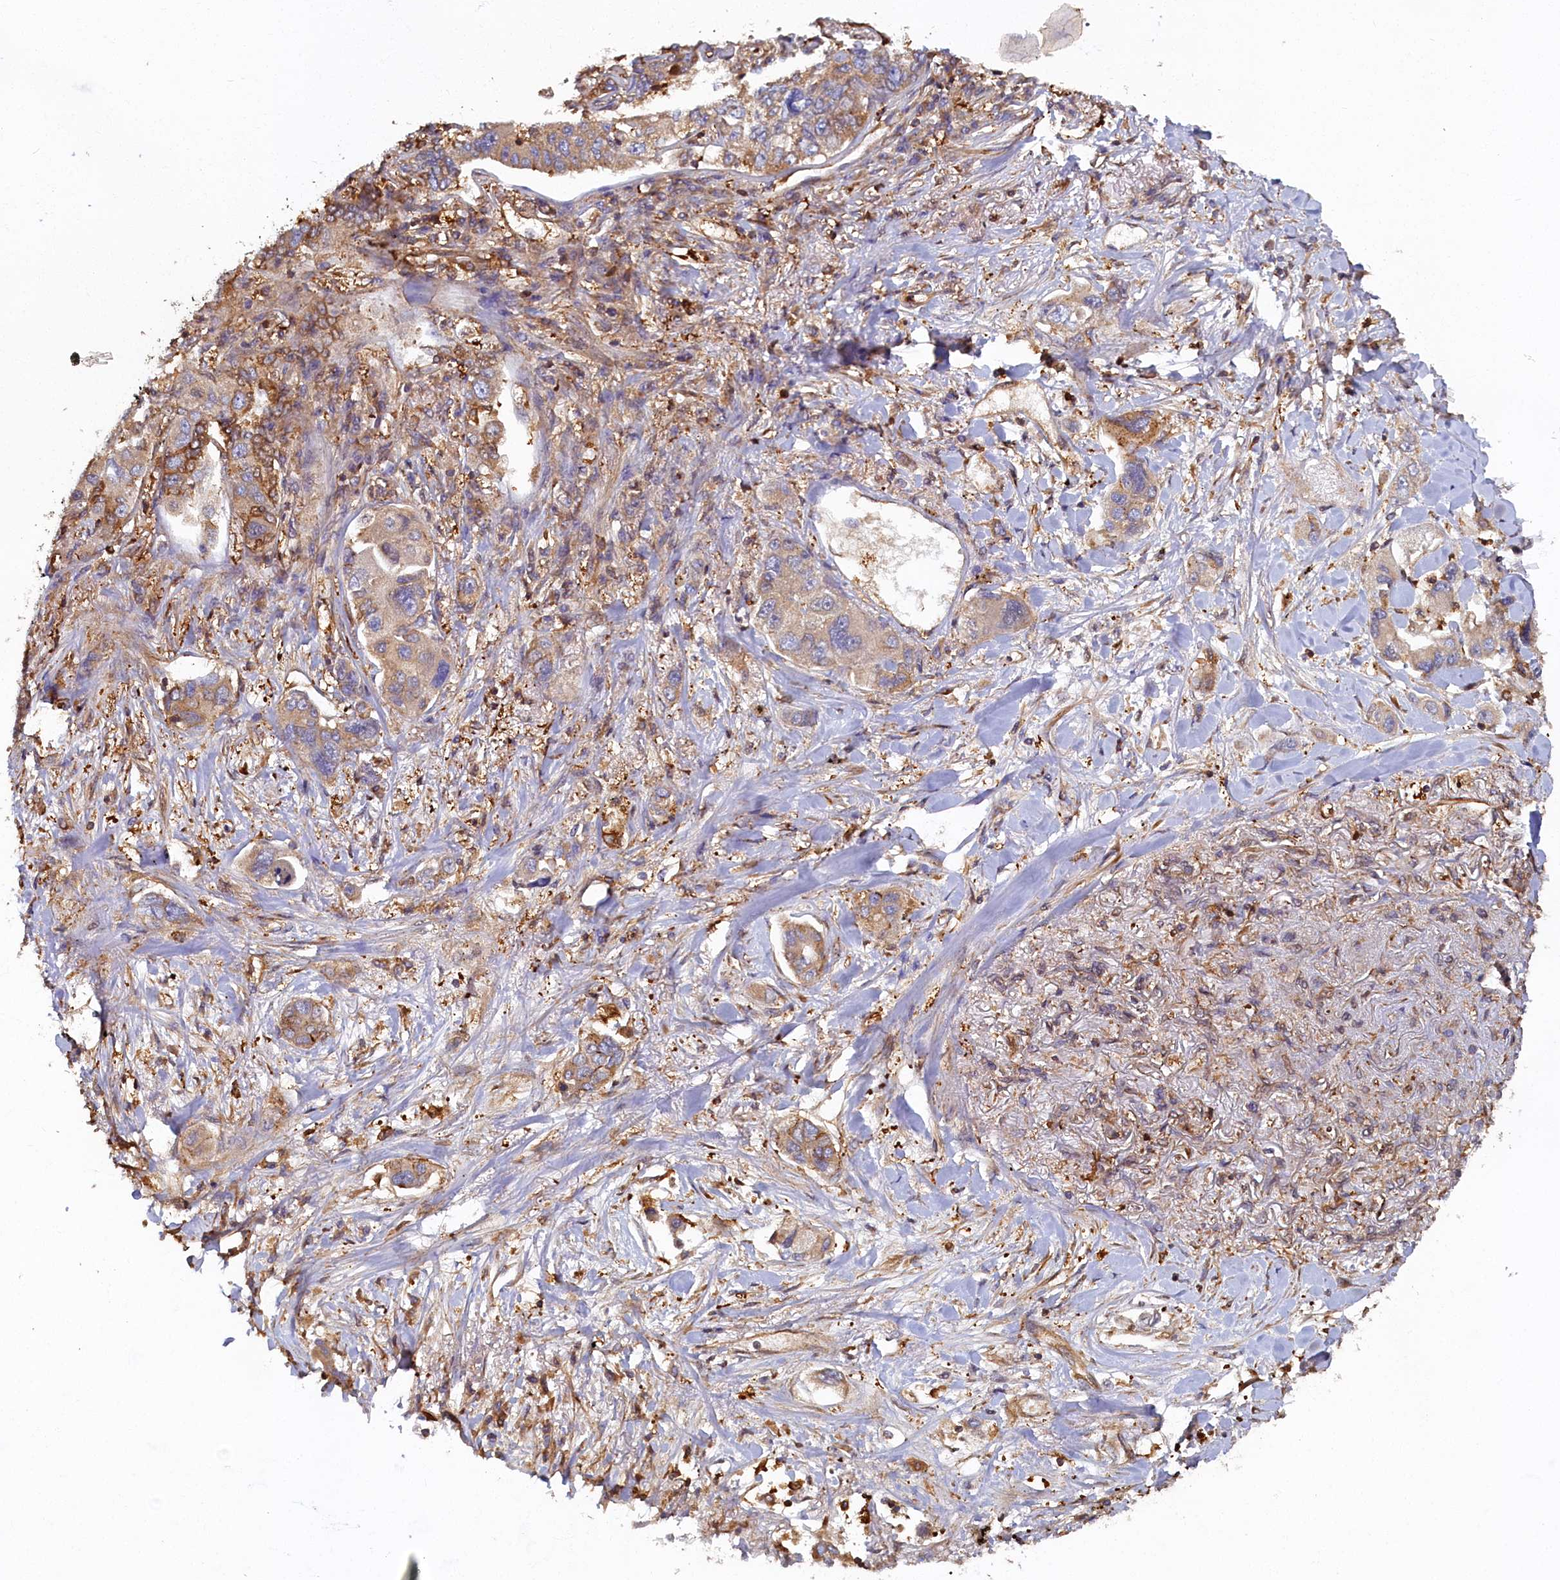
{"staining": {"intensity": "moderate", "quantity": ">75%", "location": "cytoplasmic/membranous"}, "tissue": "lung cancer", "cell_type": "Tumor cells", "image_type": "cancer", "snomed": [{"axis": "morphology", "description": "Adenocarcinoma, NOS"}, {"axis": "topography", "description": "Lung"}], "caption": "Immunohistochemical staining of adenocarcinoma (lung) reveals medium levels of moderate cytoplasmic/membranous expression in about >75% of tumor cells. The protein is stained brown, and the nuclei are stained in blue (DAB IHC with brightfield microscopy, high magnification).", "gene": "TIMM8B", "patient": {"sex": "male", "age": 49}}